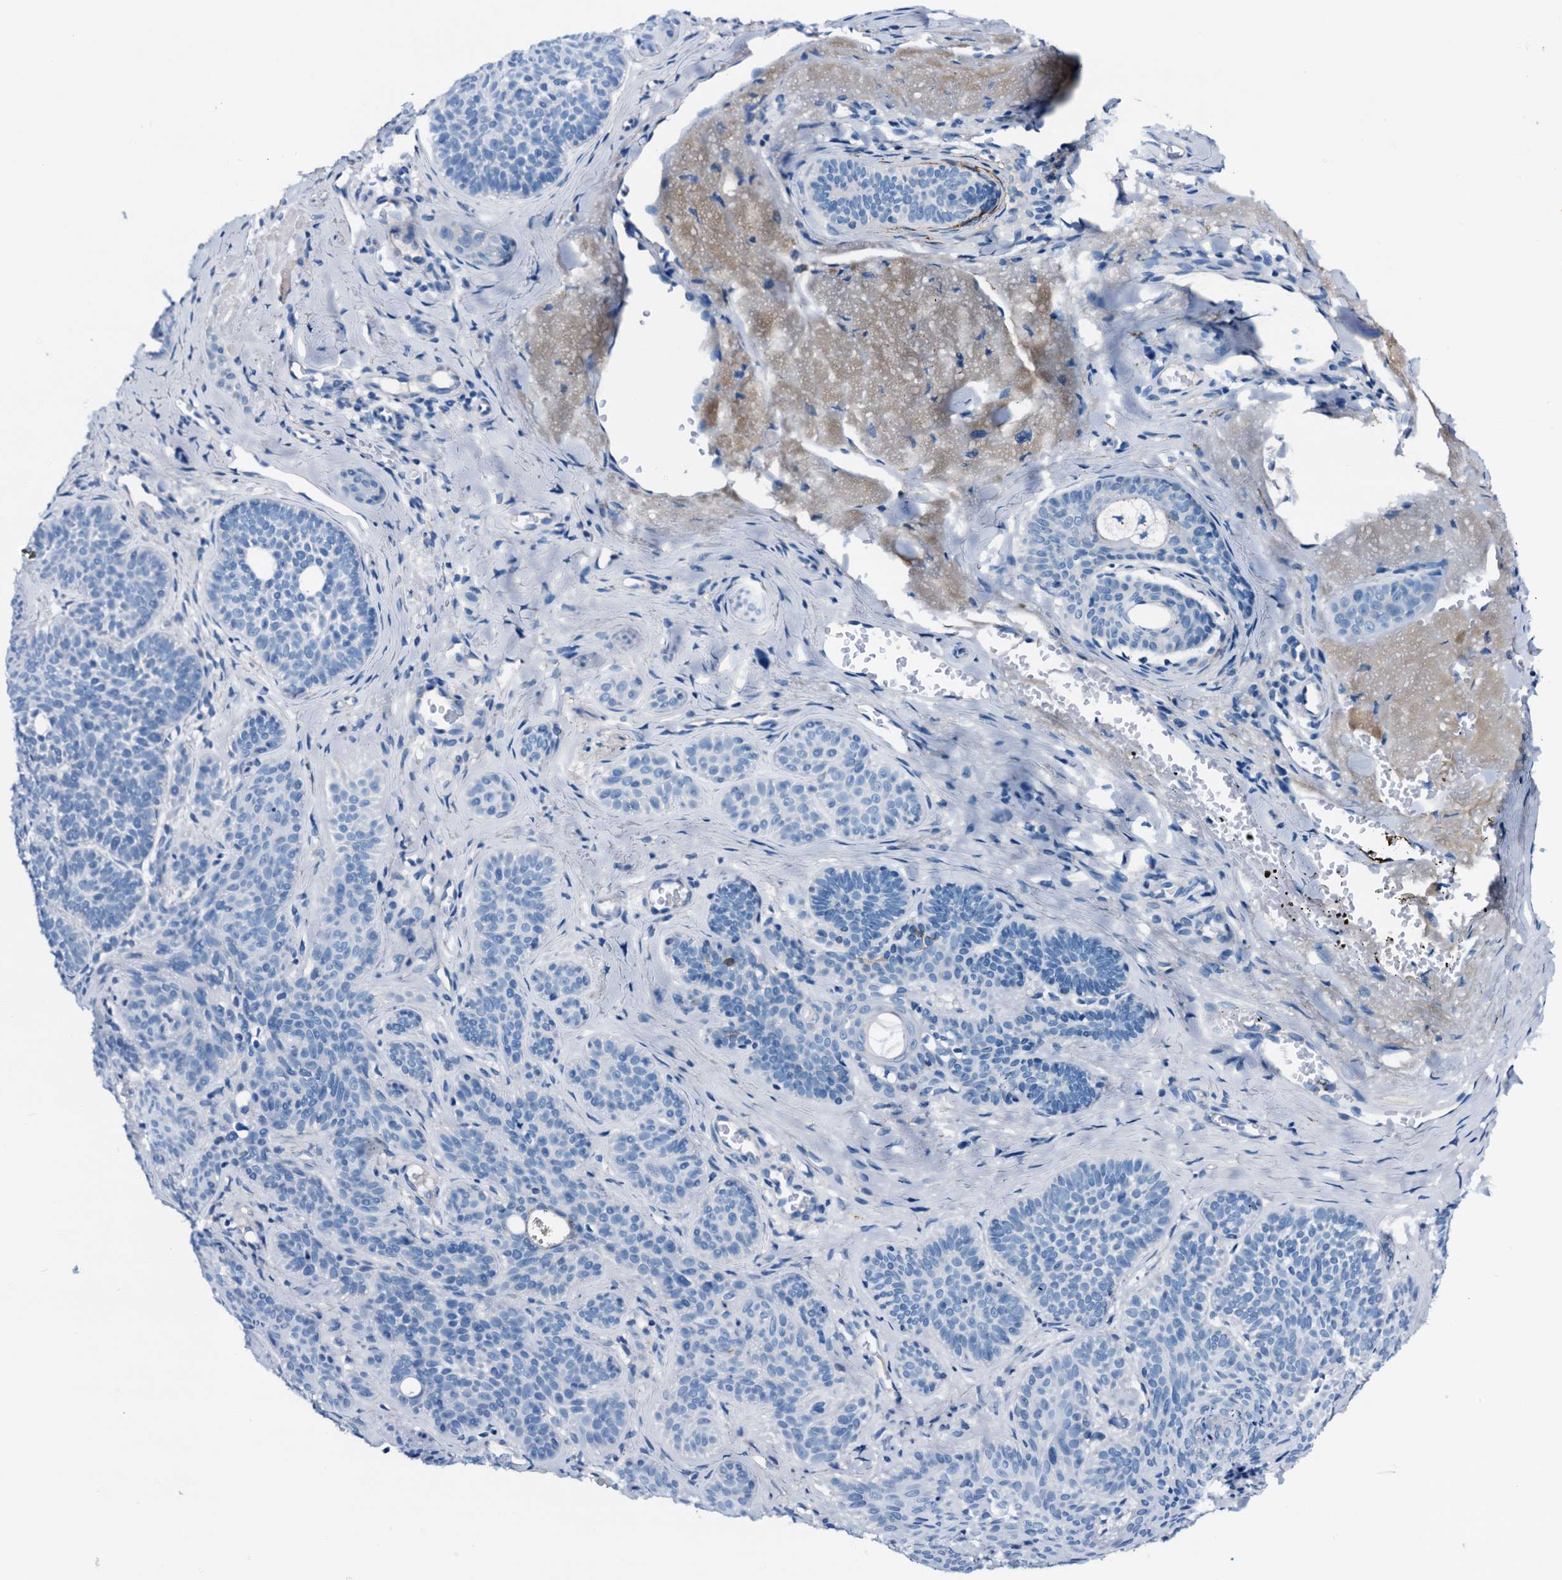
{"staining": {"intensity": "negative", "quantity": "none", "location": "none"}, "tissue": "skin cancer", "cell_type": "Tumor cells", "image_type": "cancer", "snomed": [{"axis": "morphology", "description": "Basal cell carcinoma"}, {"axis": "topography", "description": "Skin"}], "caption": "Tumor cells show no significant expression in basal cell carcinoma (skin). Nuclei are stained in blue.", "gene": "C1QTNF4", "patient": {"sex": "male", "age": 85}}